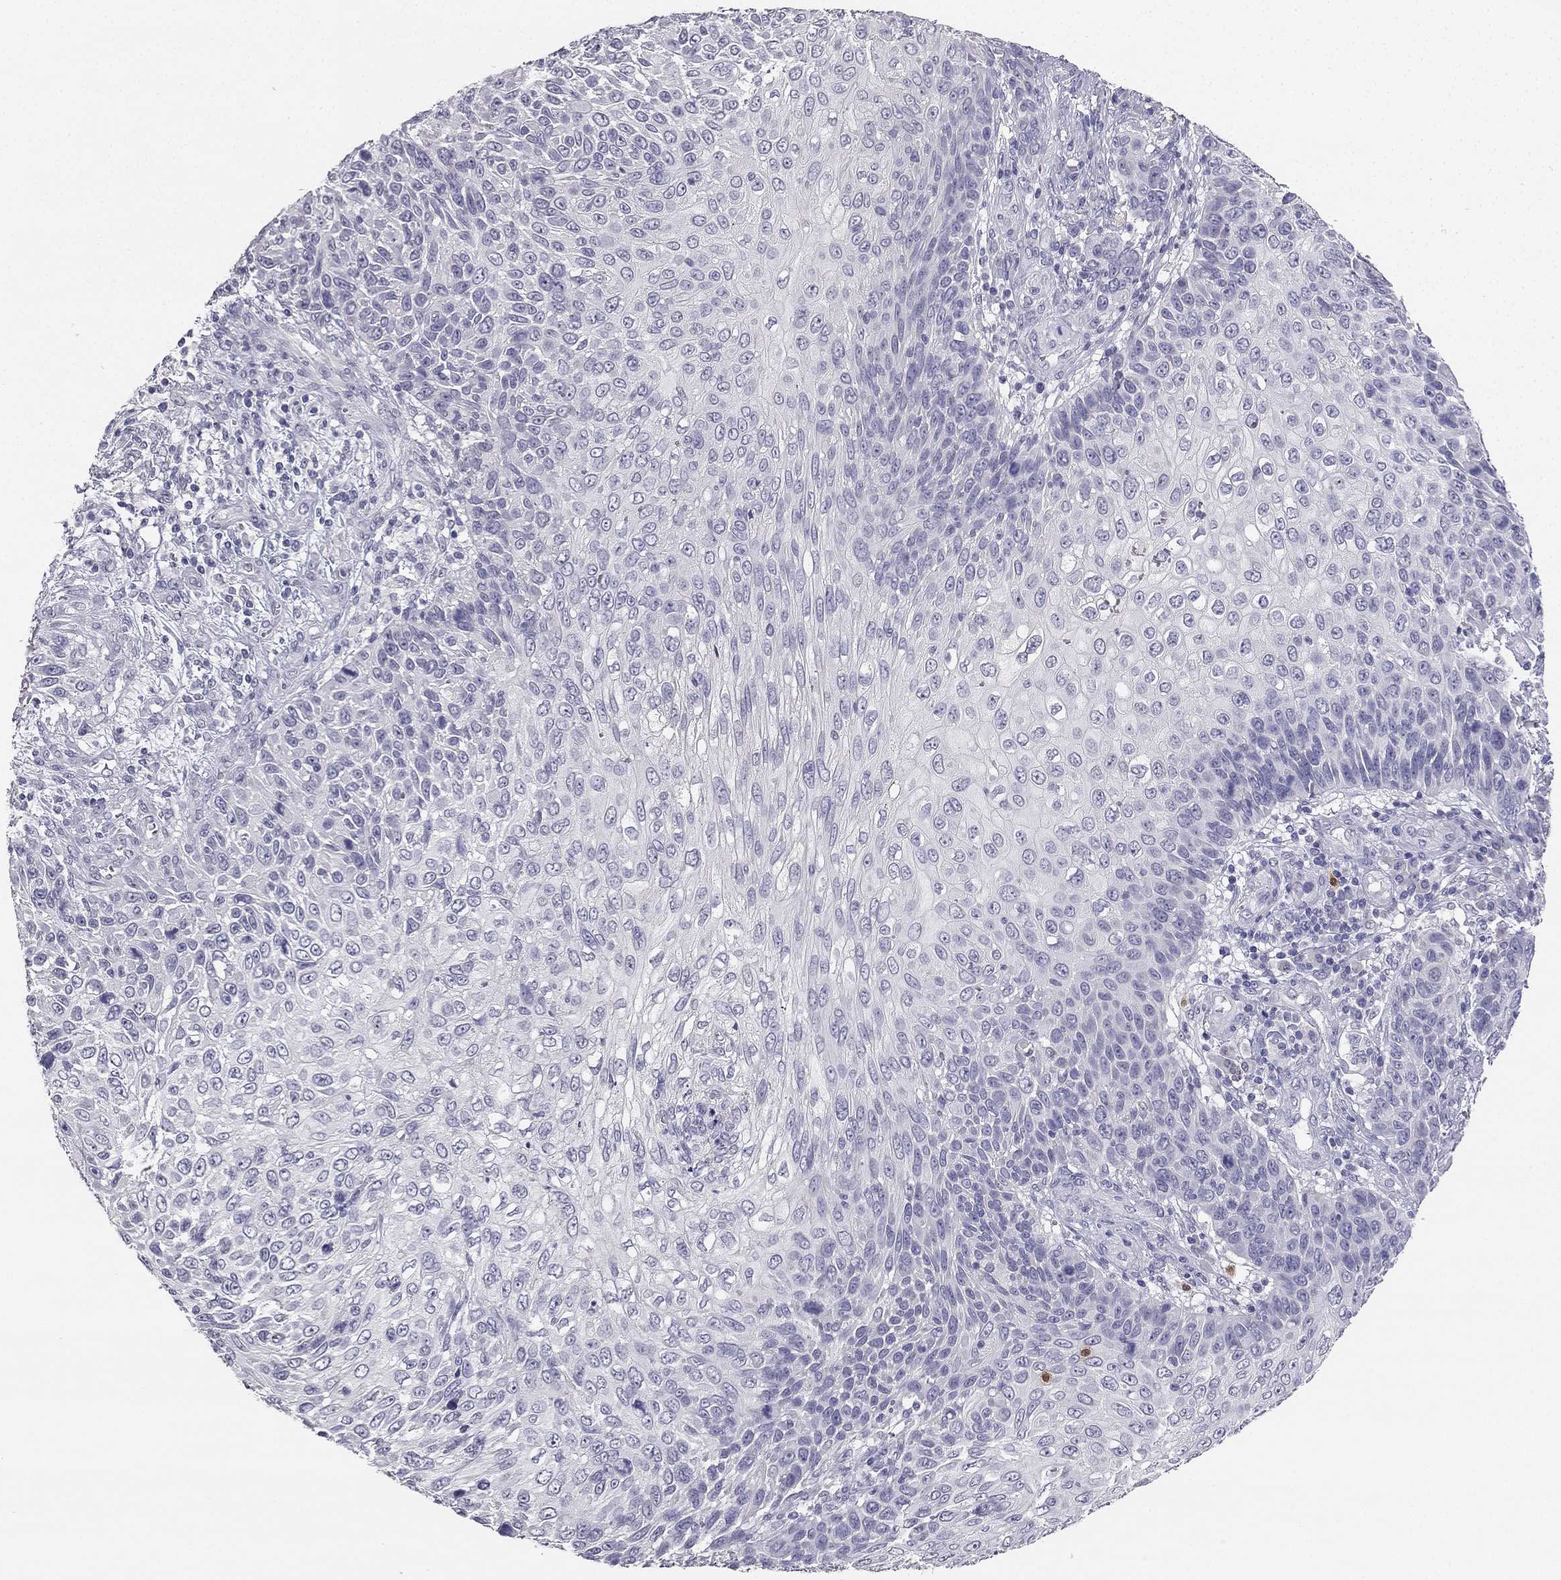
{"staining": {"intensity": "negative", "quantity": "none", "location": "none"}, "tissue": "skin cancer", "cell_type": "Tumor cells", "image_type": "cancer", "snomed": [{"axis": "morphology", "description": "Squamous cell carcinoma, NOS"}, {"axis": "topography", "description": "Skin"}], "caption": "Immunohistochemistry (IHC) of skin squamous cell carcinoma demonstrates no positivity in tumor cells.", "gene": "CALB2", "patient": {"sex": "male", "age": 92}}